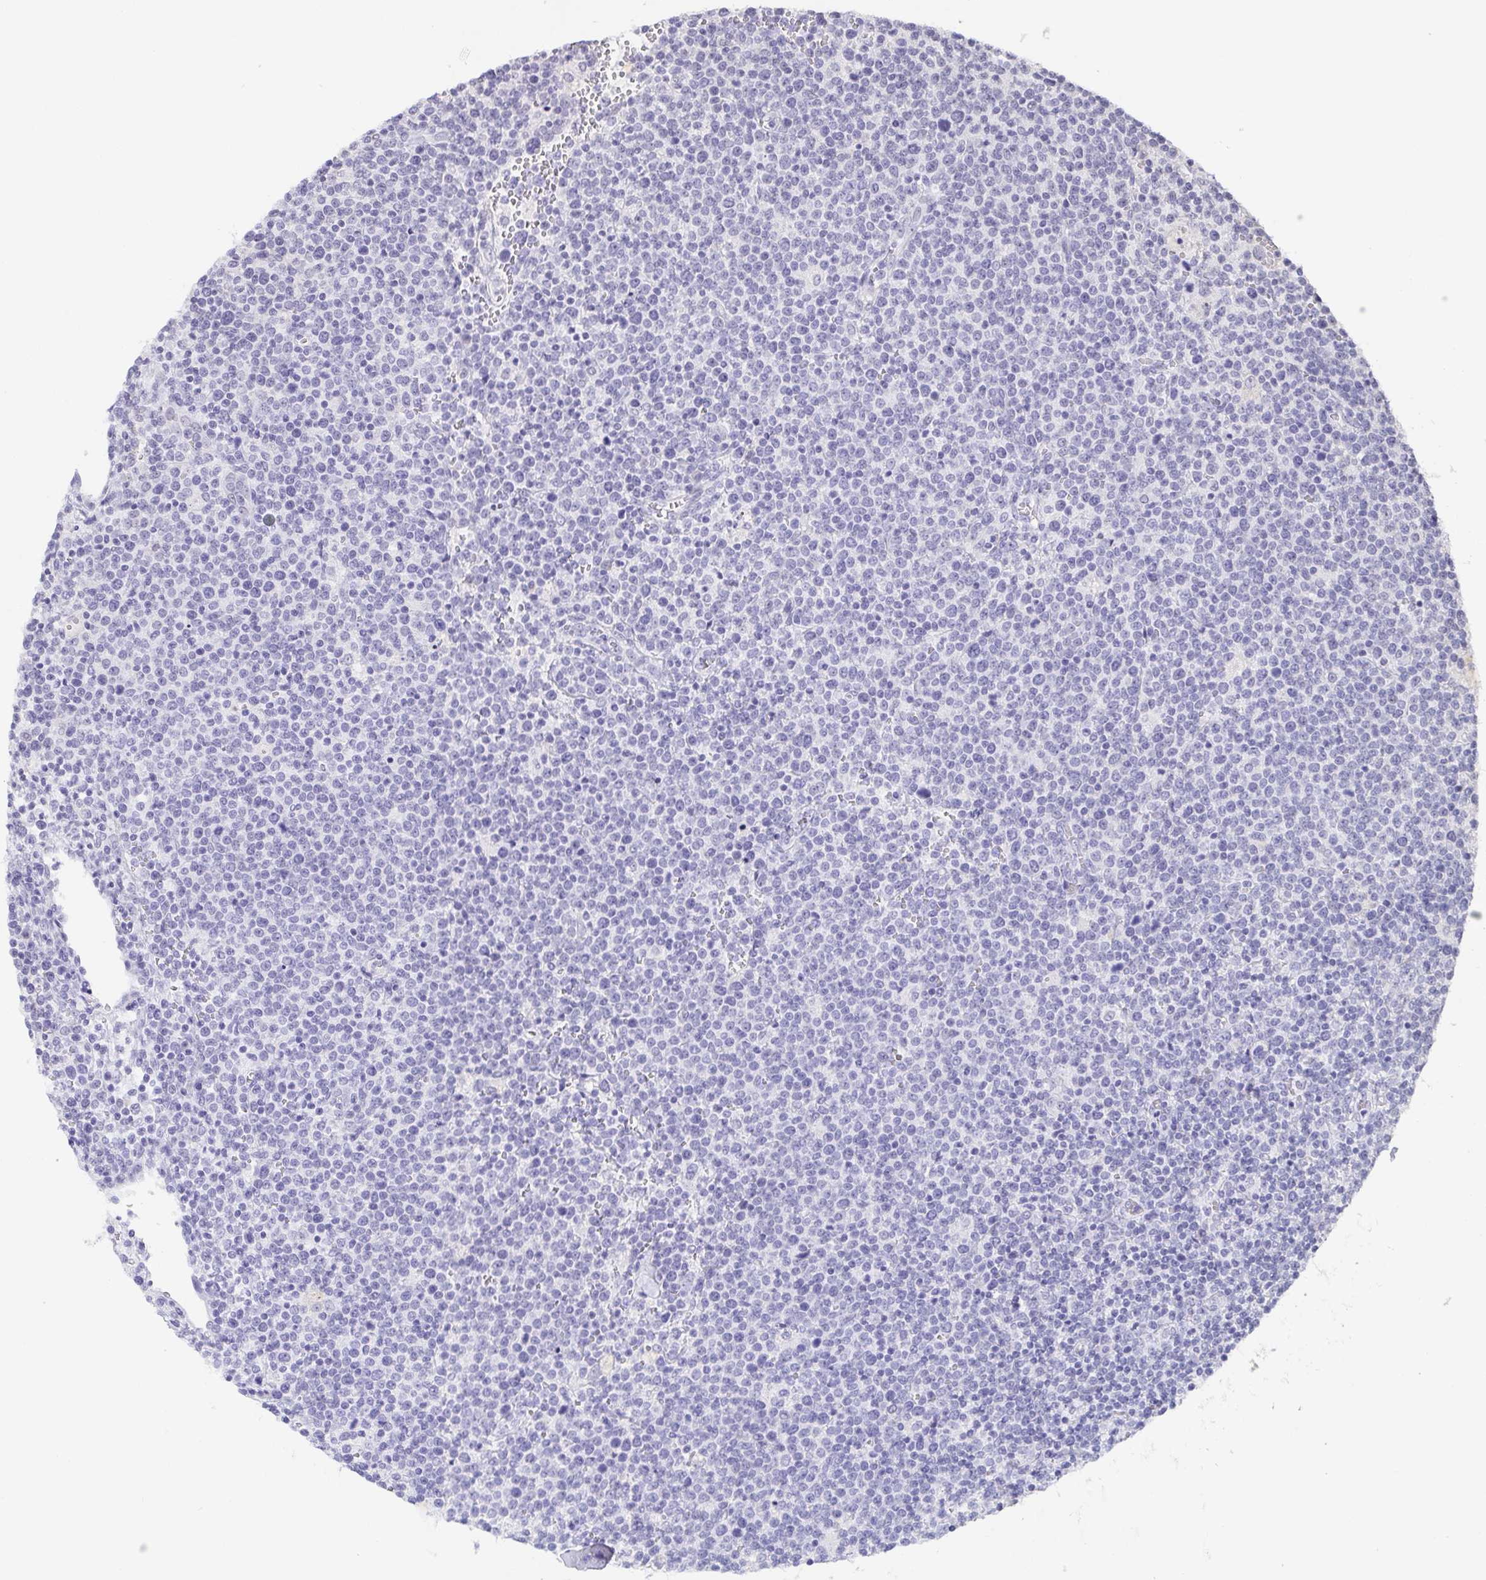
{"staining": {"intensity": "negative", "quantity": "none", "location": "none"}, "tissue": "lymphoma", "cell_type": "Tumor cells", "image_type": "cancer", "snomed": [{"axis": "morphology", "description": "Malignant lymphoma, non-Hodgkin's type, High grade"}, {"axis": "topography", "description": "Lymph node"}], "caption": "IHC histopathology image of neoplastic tissue: lymphoma stained with DAB (3,3'-diaminobenzidine) exhibits no significant protein positivity in tumor cells.", "gene": "NEFH", "patient": {"sex": "male", "age": 61}}